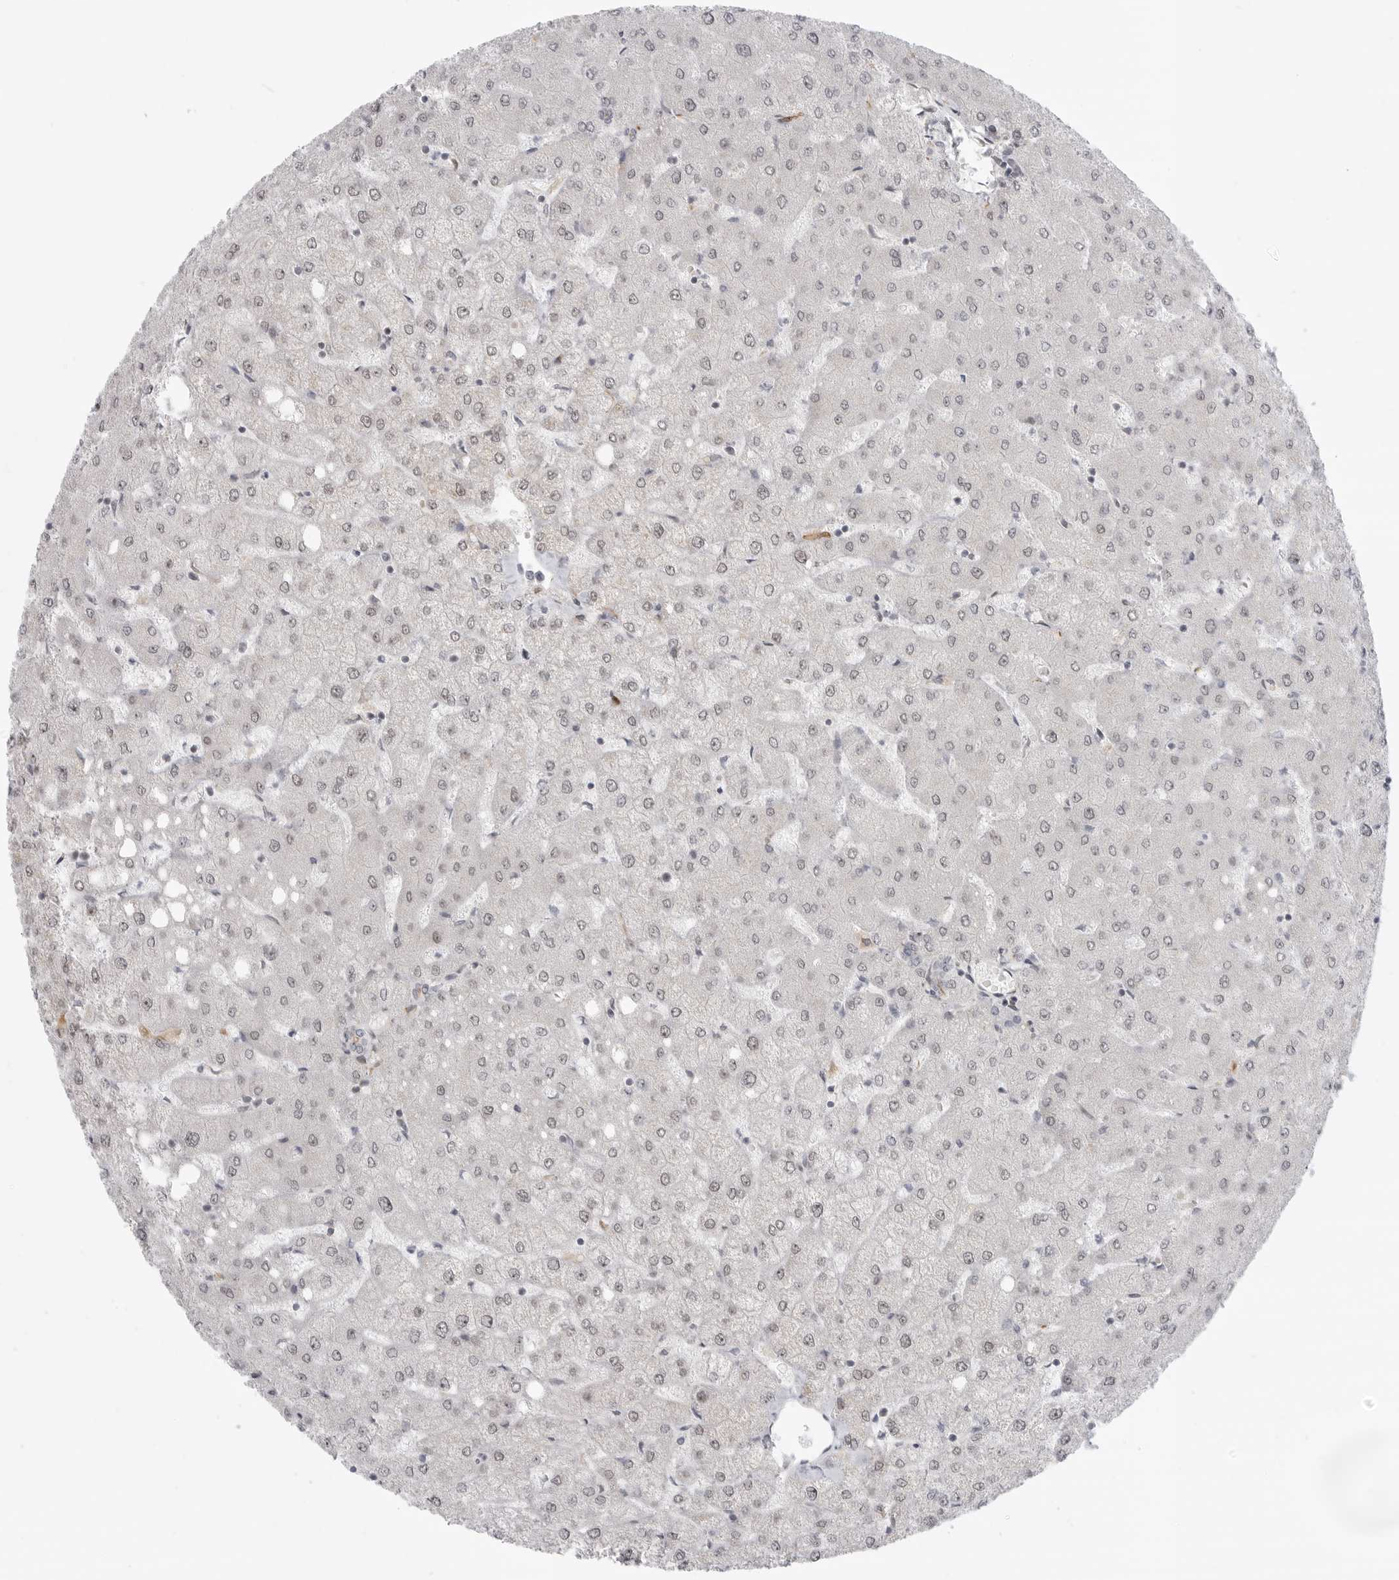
{"staining": {"intensity": "negative", "quantity": "none", "location": "none"}, "tissue": "liver", "cell_type": "Cholangiocytes", "image_type": "normal", "snomed": [{"axis": "morphology", "description": "Normal tissue, NOS"}, {"axis": "topography", "description": "Liver"}], "caption": "Immunohistochemistry of benign human liver displays no staining in cholangiocytes. (DAB (3,3'-diaminobenzidine) immunohistochemistry with hematoxylin counter stain).", "gene": "CEP295NL", "patient": {"sex": "female", "age": 54}}